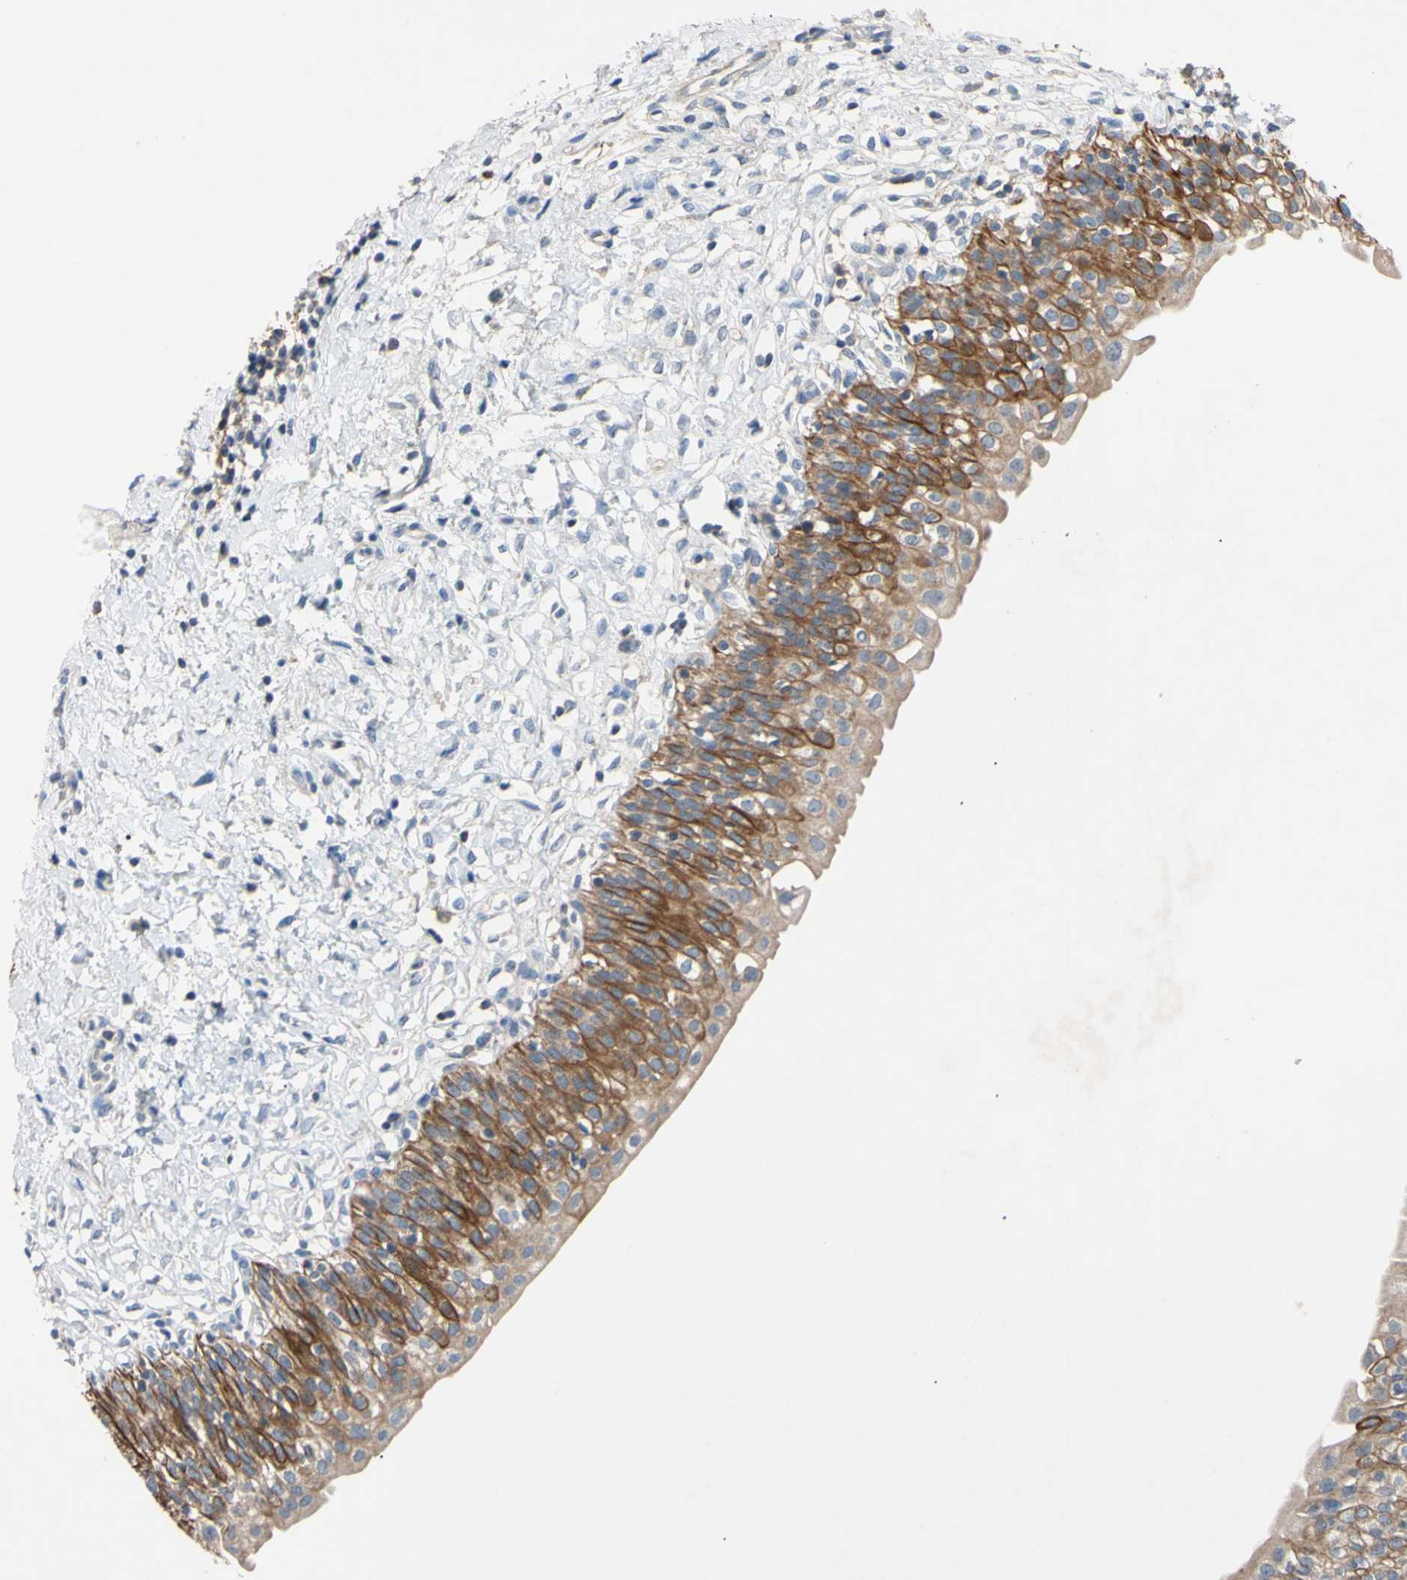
{"staining": {"intensity": "moderate", "quantity": ">75%", "location": "cytoplasmic/membranous"}, "tissue": "urinary bladder", "cell_type": "Urothelial cells", "image_type": "normal", "snomed": [{"axis": "morphology", "description": "Normal tissue, NOS"}, {"axis": "topography", "description": "Urinary bladder"}], "caption": "IHC staining of normal urinary bladder, which displays medium levels of moderate cytoplasmic/membranous staining in approximately >75% of urothelial cells indicating moderate cytoplasmic/membranous protein expression. The staining was performed using DAB (brown) for protein detection and nuclei were counterstained in hematoxylin (blue).", "gene": "PNKD", "patient": {"sex": "male", "age": 55}}